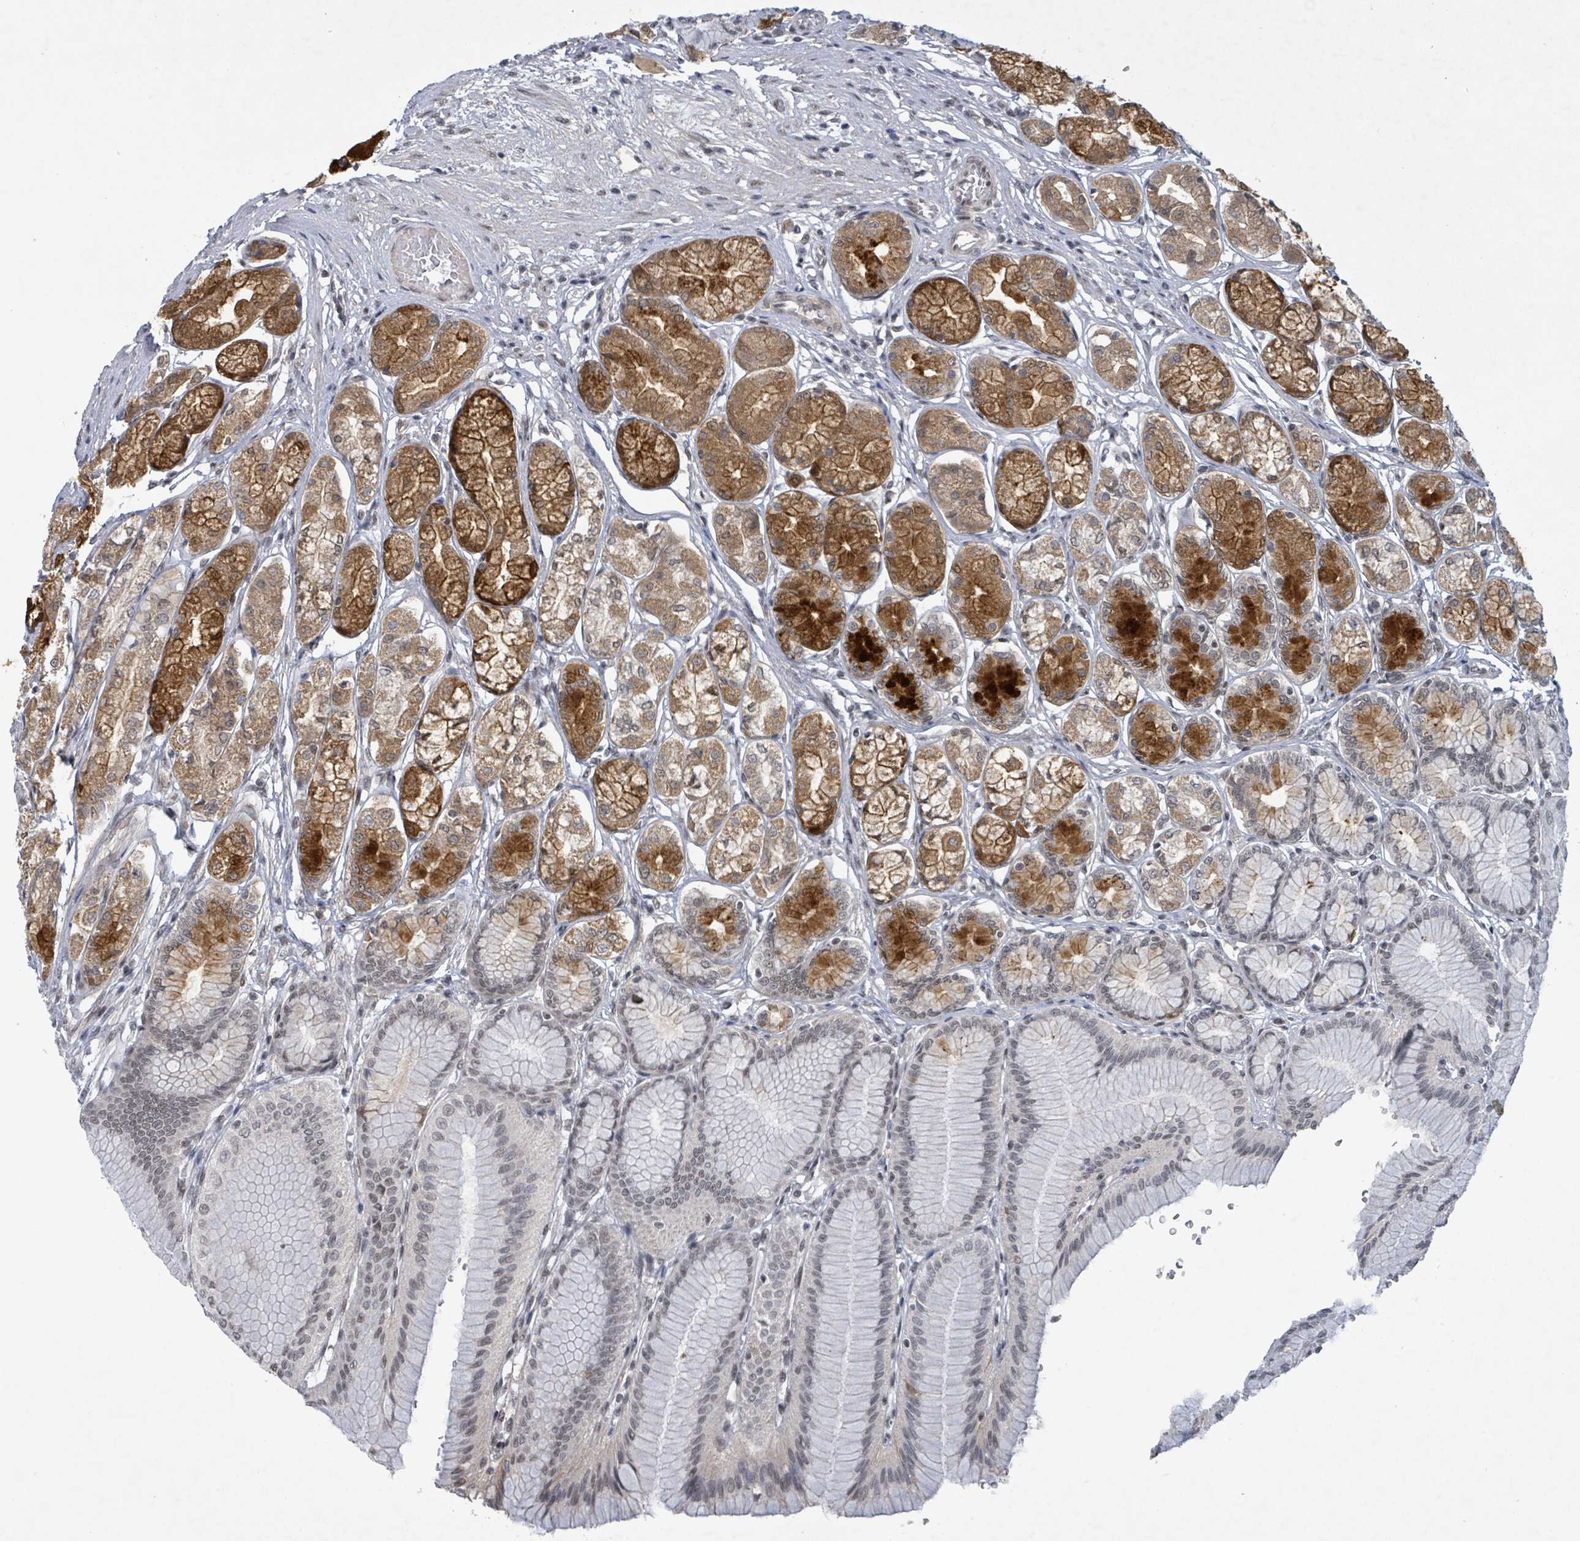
{"staining": {"intensity": "strong", "quantity": "25%-75%", "location": "cytoplasmic/membranous,nuclear"}, "tissue": "stomach", "cell_type": "Glandular cells", "image_type": "normal", "snomed": [{"axis": "morphology", "description": "Normal tissue, NOS"}, {"axis": "morphology", "description": "Adenocarcinoma, NOS"}, {"axis": "morphology", "description": "Adenocarcinoma, High grade"}, {"axis": "topography", "description": "Stomach, upper"}, {"axis": "topography", "description": "Stomach"}], "caption": "IHC micrograph of normal stomach: stomach stained using immunohistochemistry shows high levels of strong protein expression localized specifically in the cytoplasmic/membranous,nuclear of glandular cells, appearing as a cytoplasmic/membranous,nuclear brown color.", "gene": "BANP", "patient": {"sex": "female", "age": 65}}